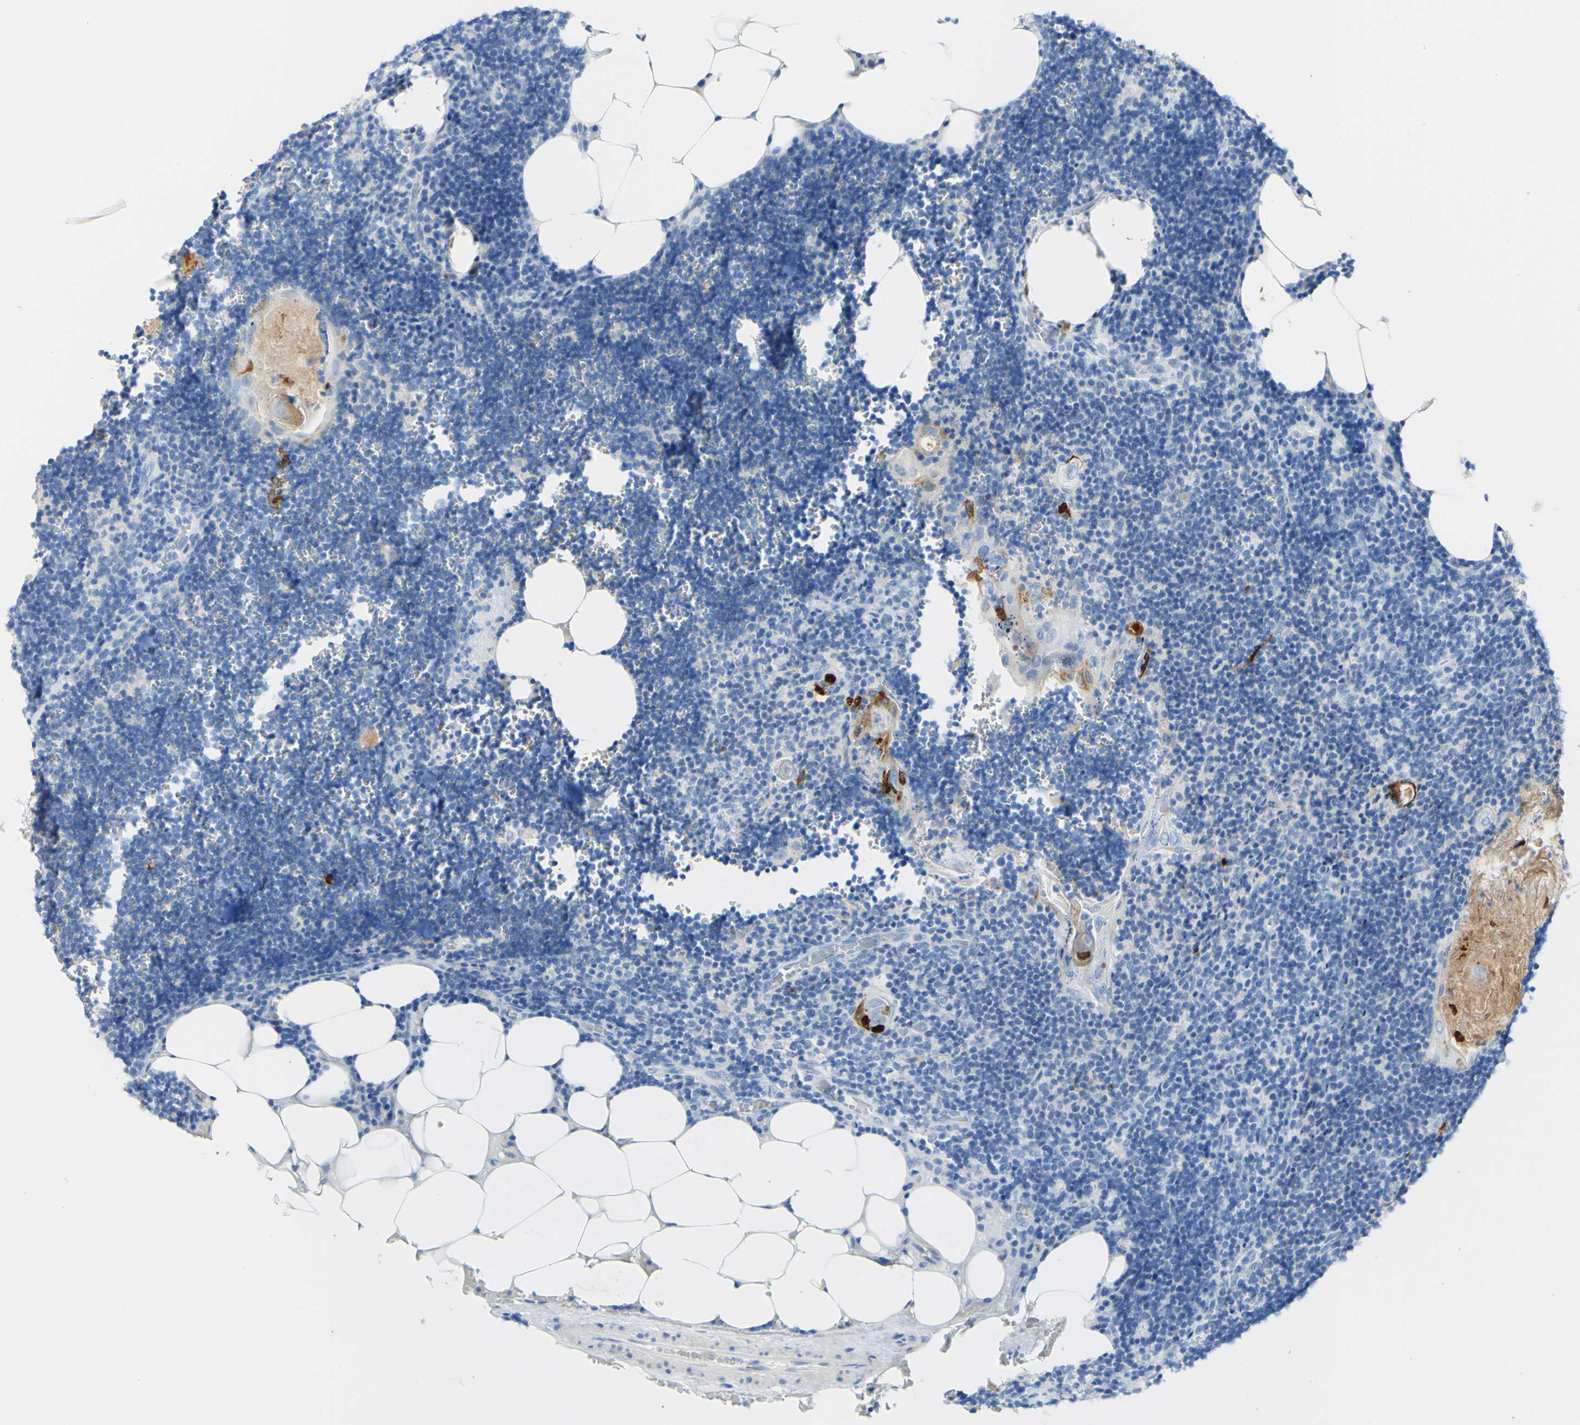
{"staining": {"intensity": "negative", "quantity": "none", "location": "none"}, "tissue": "lymph node", "cell_type": "Germinal center cells", "image_type": "normal", "snomed": [{"axis": "morphology", "description": "Normal tissue, NOS"}, {"axis": "topography", "description": "Lymph node"}], "caption": "The image displays no staining of germinal center cells in normal lymph node. The staining was performed using DAB (3,3'-diaminobenzidine) to visualize the protein expression in brown, while the nuclei were stained in blue with hematoxylin (Magnification: 20x).", "gene": "PIGR", "patient": {"sex": "male", "age": 33}}